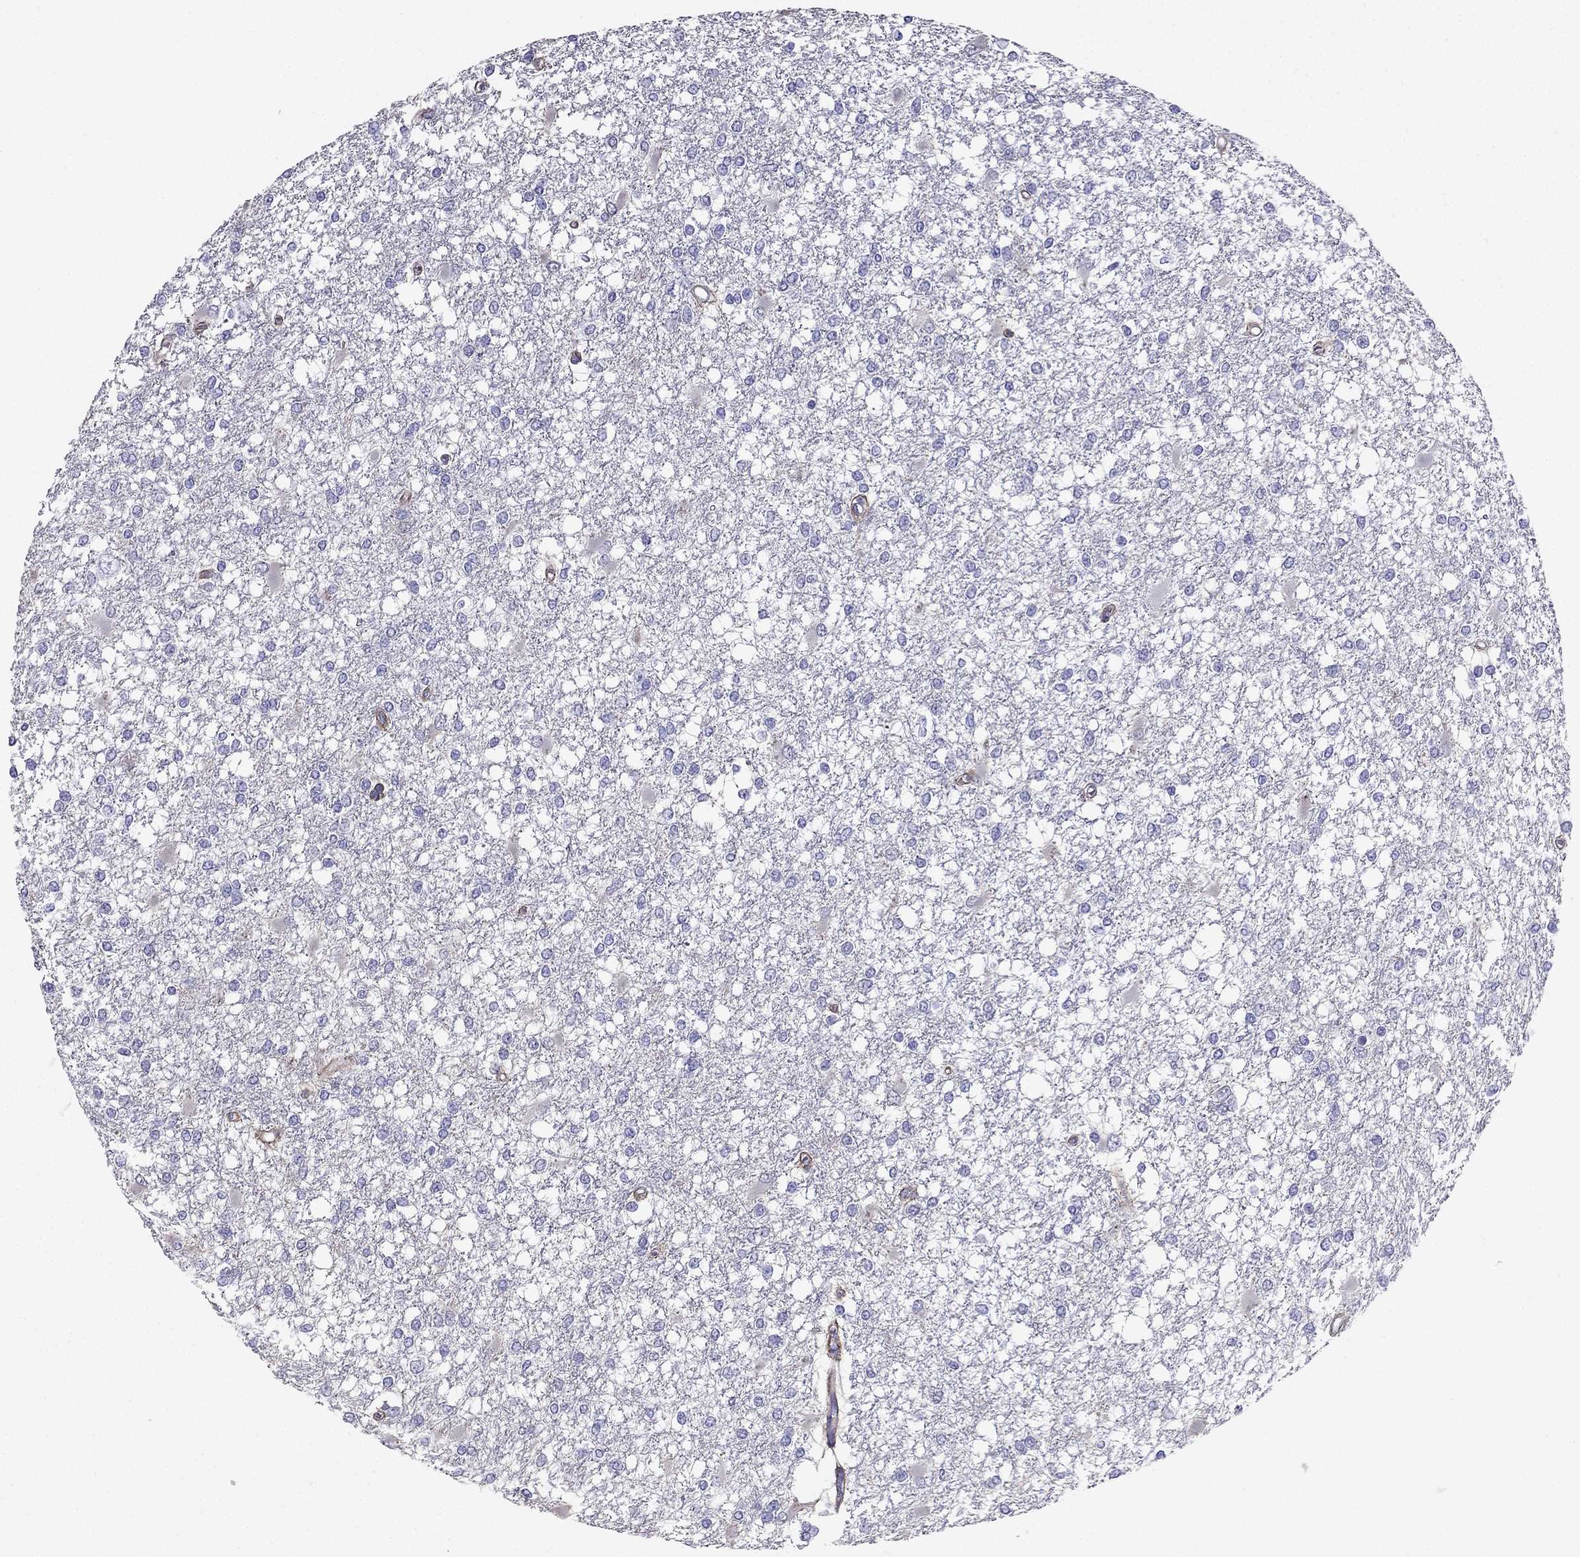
{"staining": {"intensity": "negative", "quantity": "none", "location": "none"}, "tissue": "glioma", "cell_type": "Tumor cells", "image_type": "cancer", "snomed": [{"axis": "morphology", "description": "Glioma, malignant, High grade"}, {"axis": "topography", "description": "Cerebral cortex"}], "caption": "Malignant glioma (high-grade) was stained to show a protein in brown. There is no significant expression in tumor cells.", "gene": "ENOX1", "patient": {"sex": "male", "age": 79}}